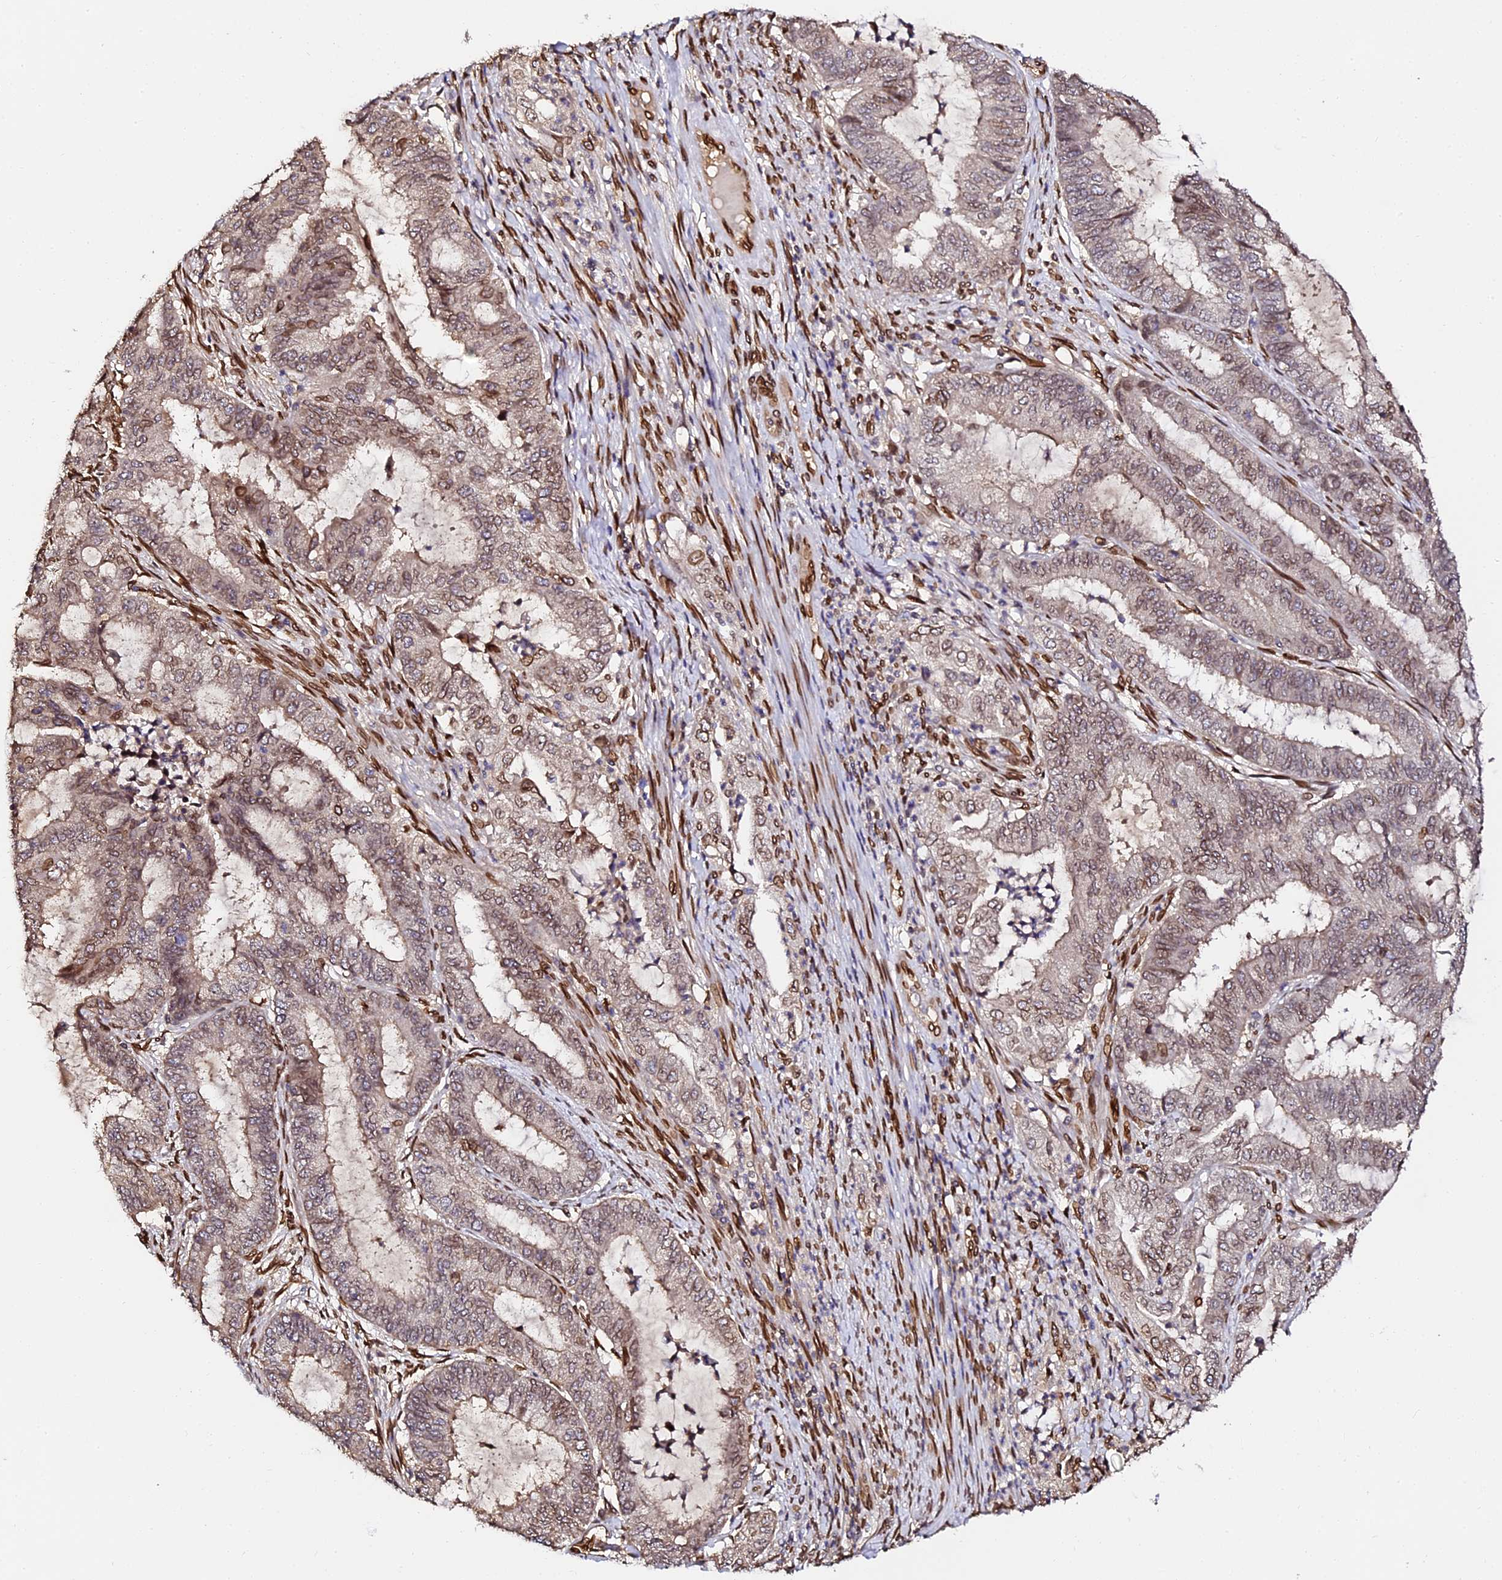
{"staining": {"intensity": "moderate", "quantity": "25%-75%", "location": "cytoplasmic/membranous,nuclear"}, "tissue": "endometrial cancer", "cell_type": "Tumor cells", "image_type": "cancer", "snomed": [{"axis": "morphology", "description": "Adenocarcinoma, NOS"}, {"axis": "topography", "description": "Endometrium"}], "caption": "The immunohistochemical stain labels moderate cytoplasmic/membranous and nuclear staining in tumor cells of adenocarcinoma (endometrial) tissue.", "gene": "ANAPC5", "patient": {"sex": "female", "age": 51}}